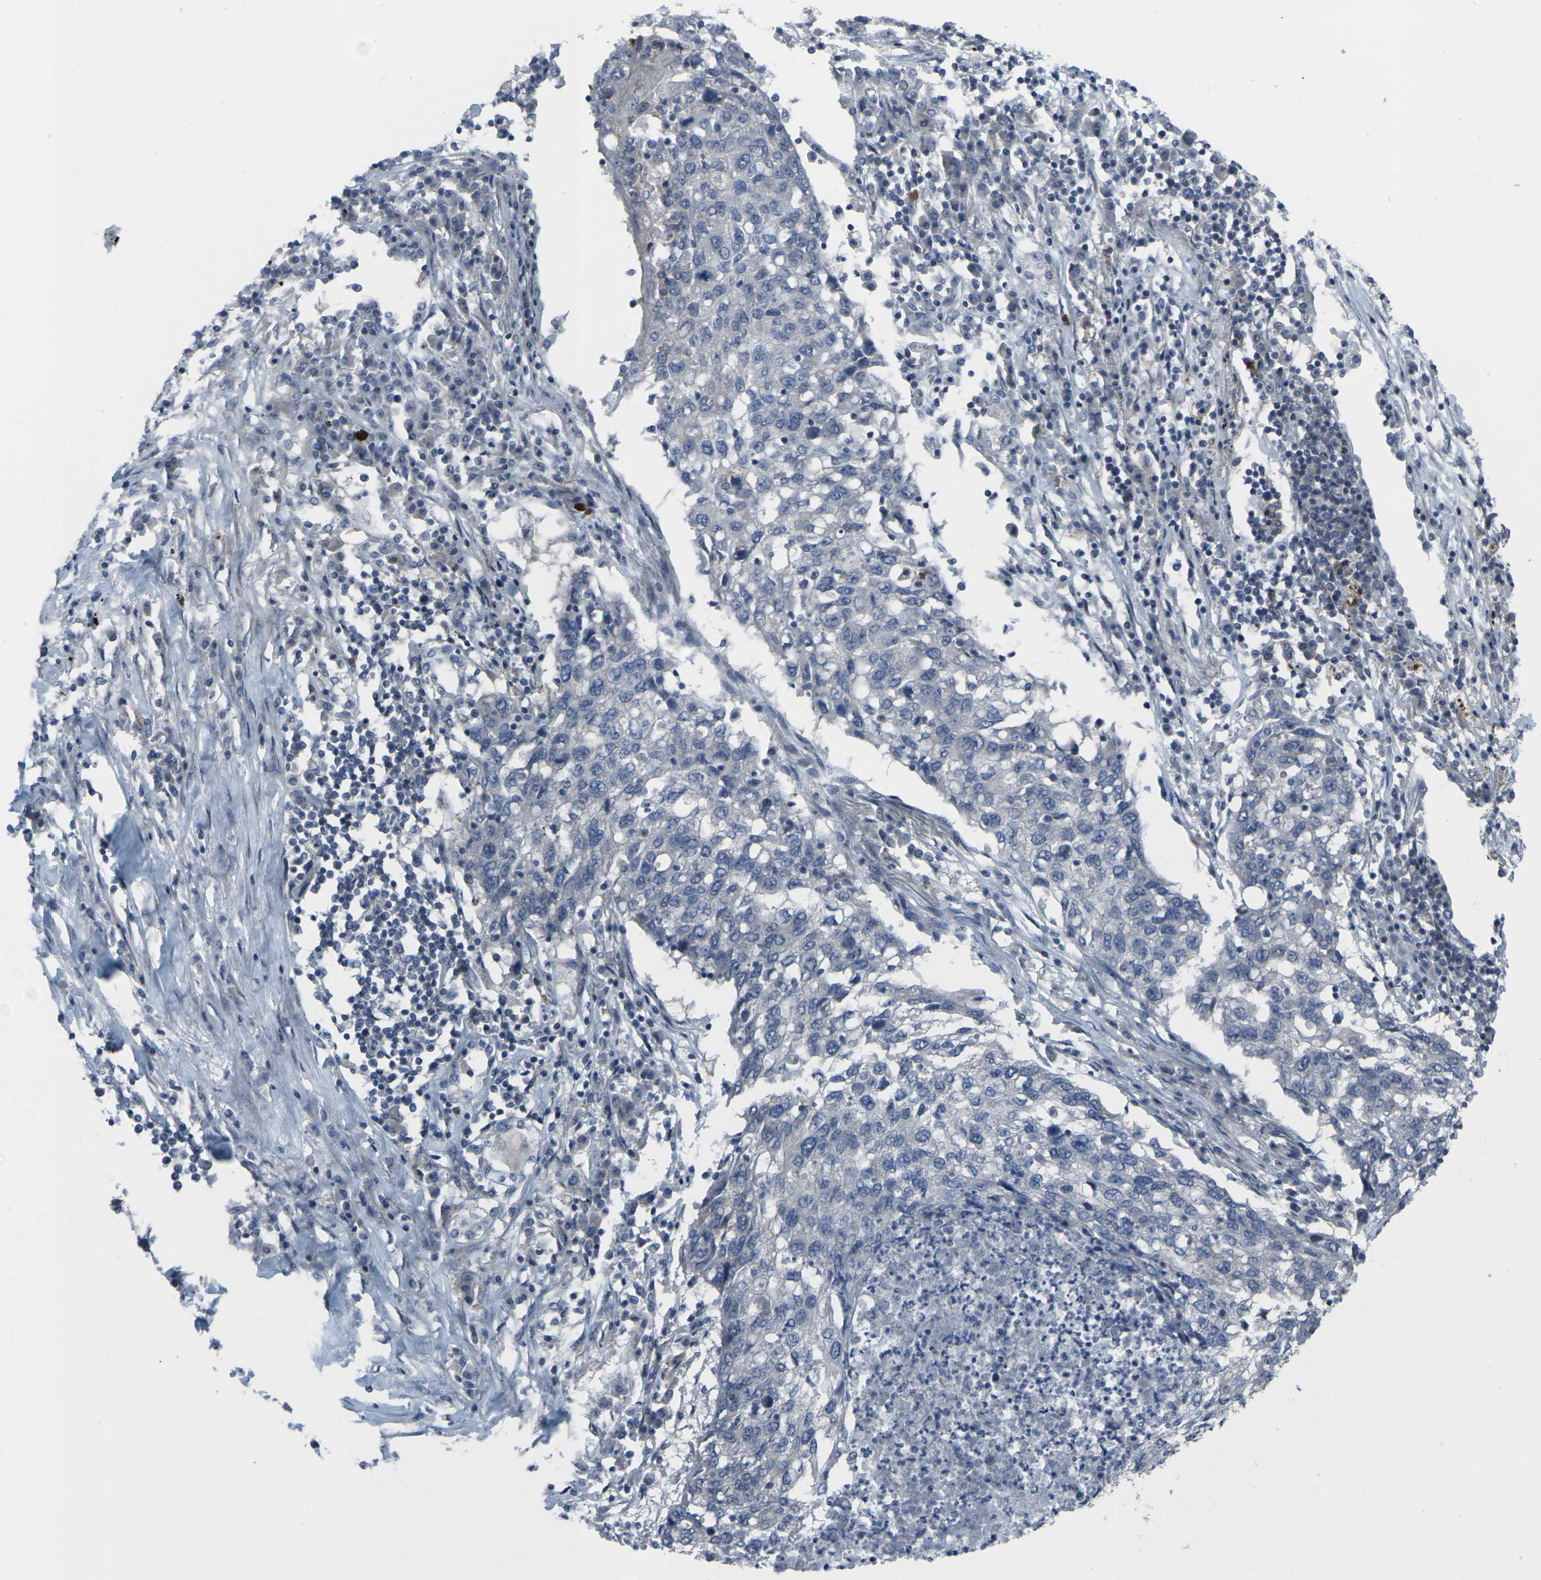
{"staining": {"intensity": "negative", "quantity": "none", "location": "none"}, "tissue": "lung cancer", "cell_type": "Tumor cells", "image_type": "cancer", "snomed": [{"axis": "morphology", "description": "Squamous cell carcinoma, NOS"}, {"axis": "topography", "description": "Lung"}], "caption": "The histopathology image exhibits no staining of tumor cells in lung squamous cell carcinoma.", "gene": "CCR10", "patient": {"sex": "female", "age": 63}}